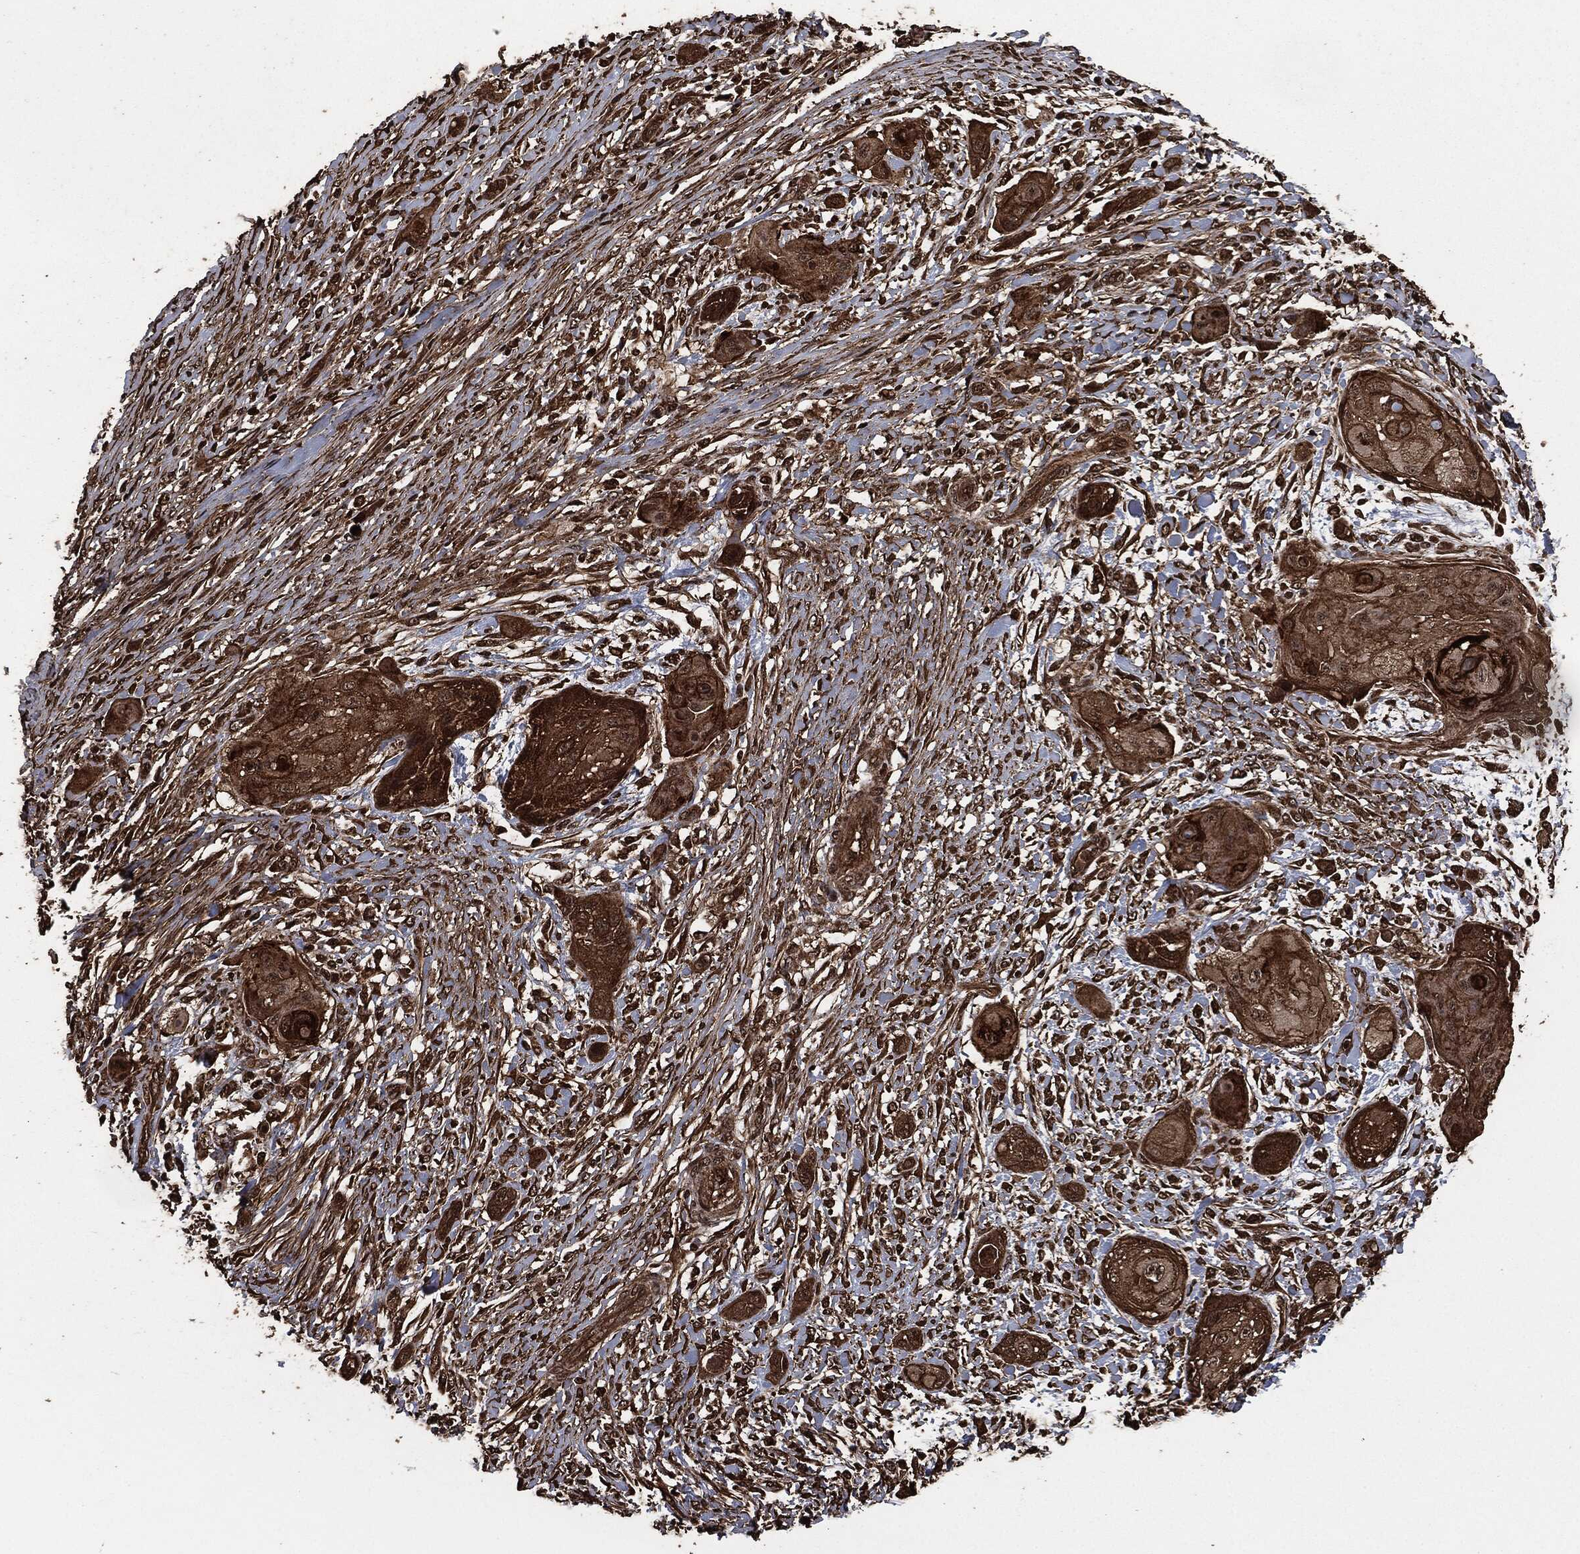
{"staining": {"intensity": "moderate", "quantity": ">75%", "location": "cytoplasmic/membranous"}, "tissue": "skin cancer", "cell_type": "Tumor cells", "image_type": "cancer", "snomed": [{"axis": "morphology", "description": "Squamous cell carcinoma, NOS"}, {"axis": "topography", "description": "Skin"}], "caption": "Skin cancer (squamous cell carcinoma) was stained to show a protein in brown. There is medium levels of moderate cytoplasmic/membranous expression in approximately >75% of tumor cells.", "gene": "HRAS", "patient": {"sex": "male", "age": 62}}